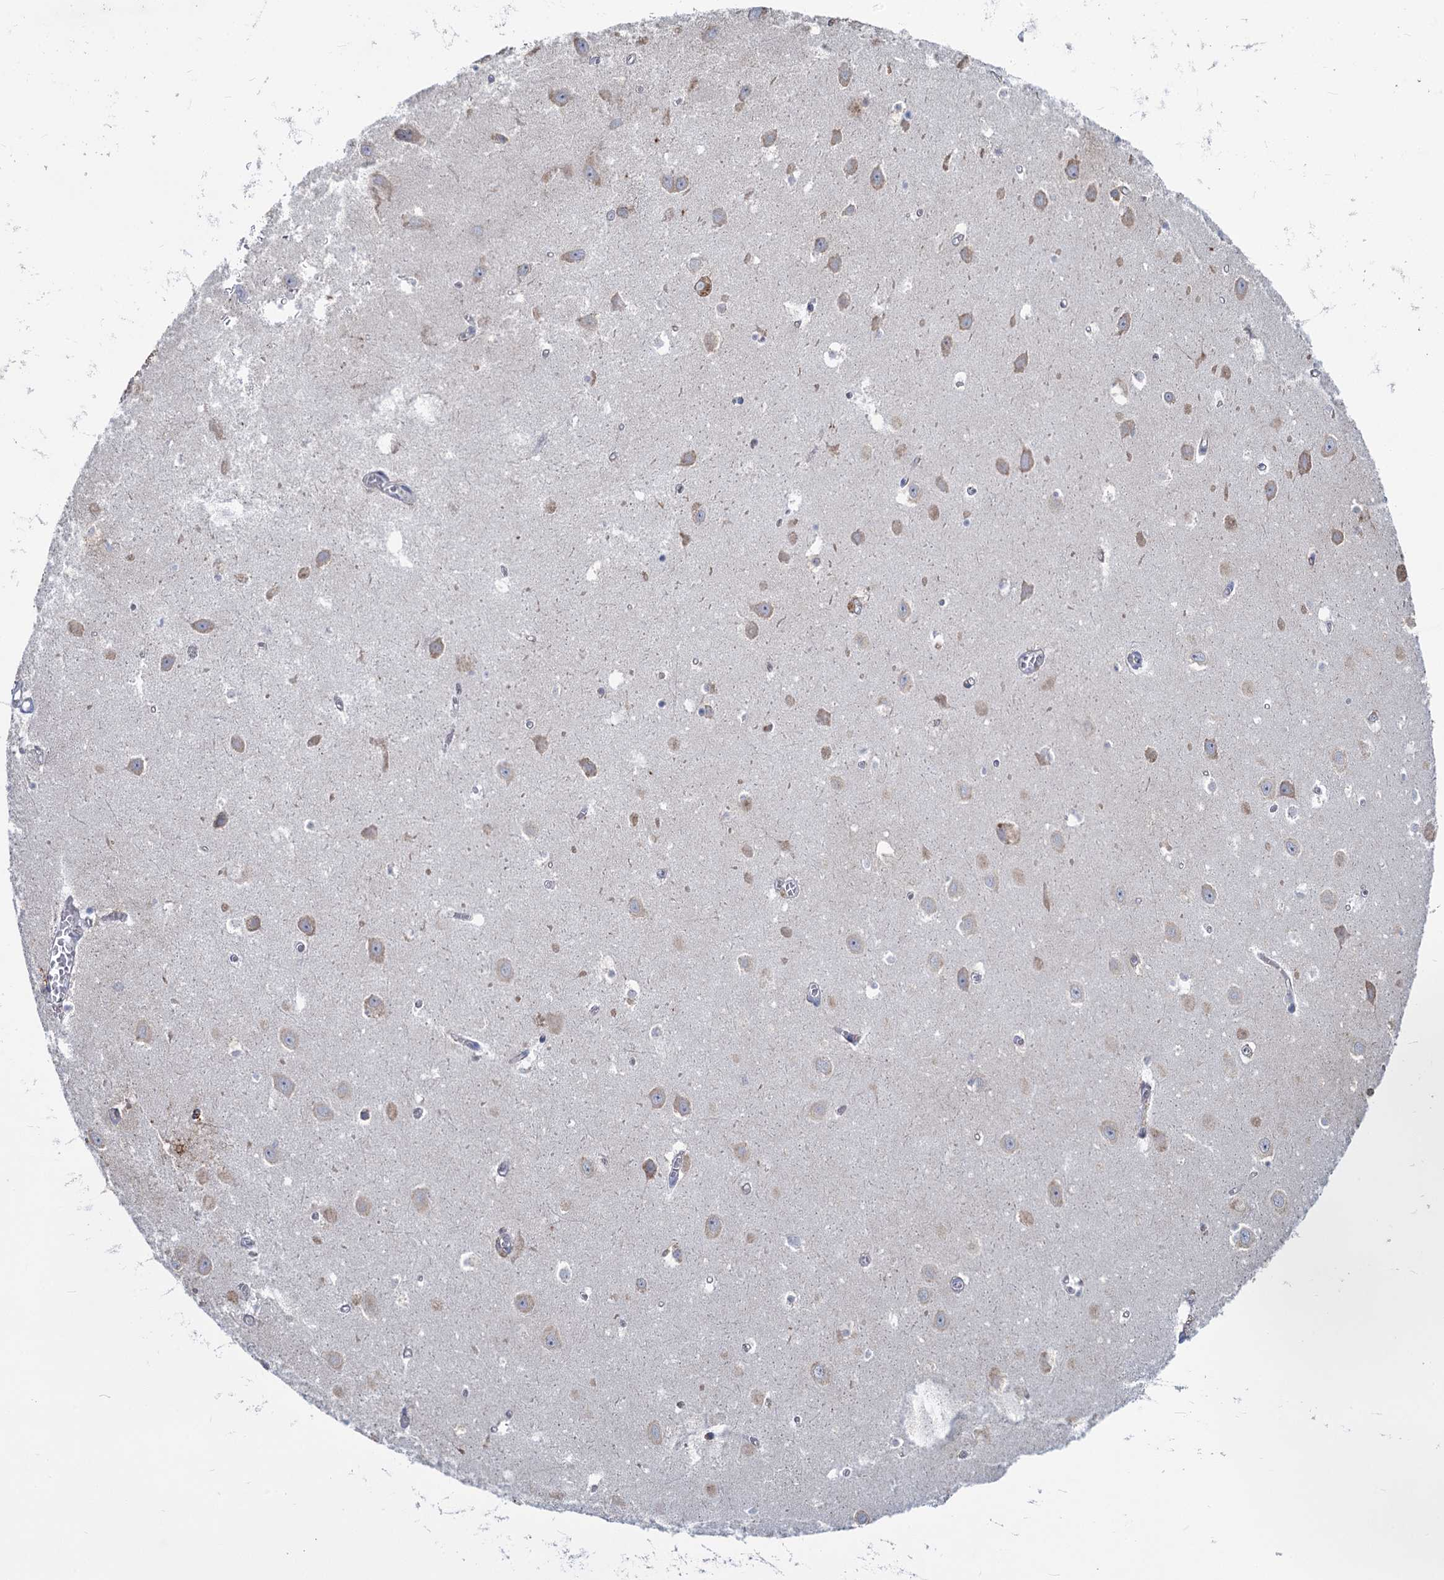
{"staining": {"intensity": "negative", "quantity": "none", "location": "none"}, "tissue": "hippocampus", "cell_type": "Glial cells", "image_type": "normal", "snomed": [{"axis": "morphology", "description": "Normal tissue, NOS"}, {"axis": "topography", "description": "Hippocampus"}], "caption": "DAB immunohistochemical staining of normal human hippocampus exhibits no significant expression in glial cells.", "gene": "PRSS35", "patient": {"sex": "female", "age": 64}}